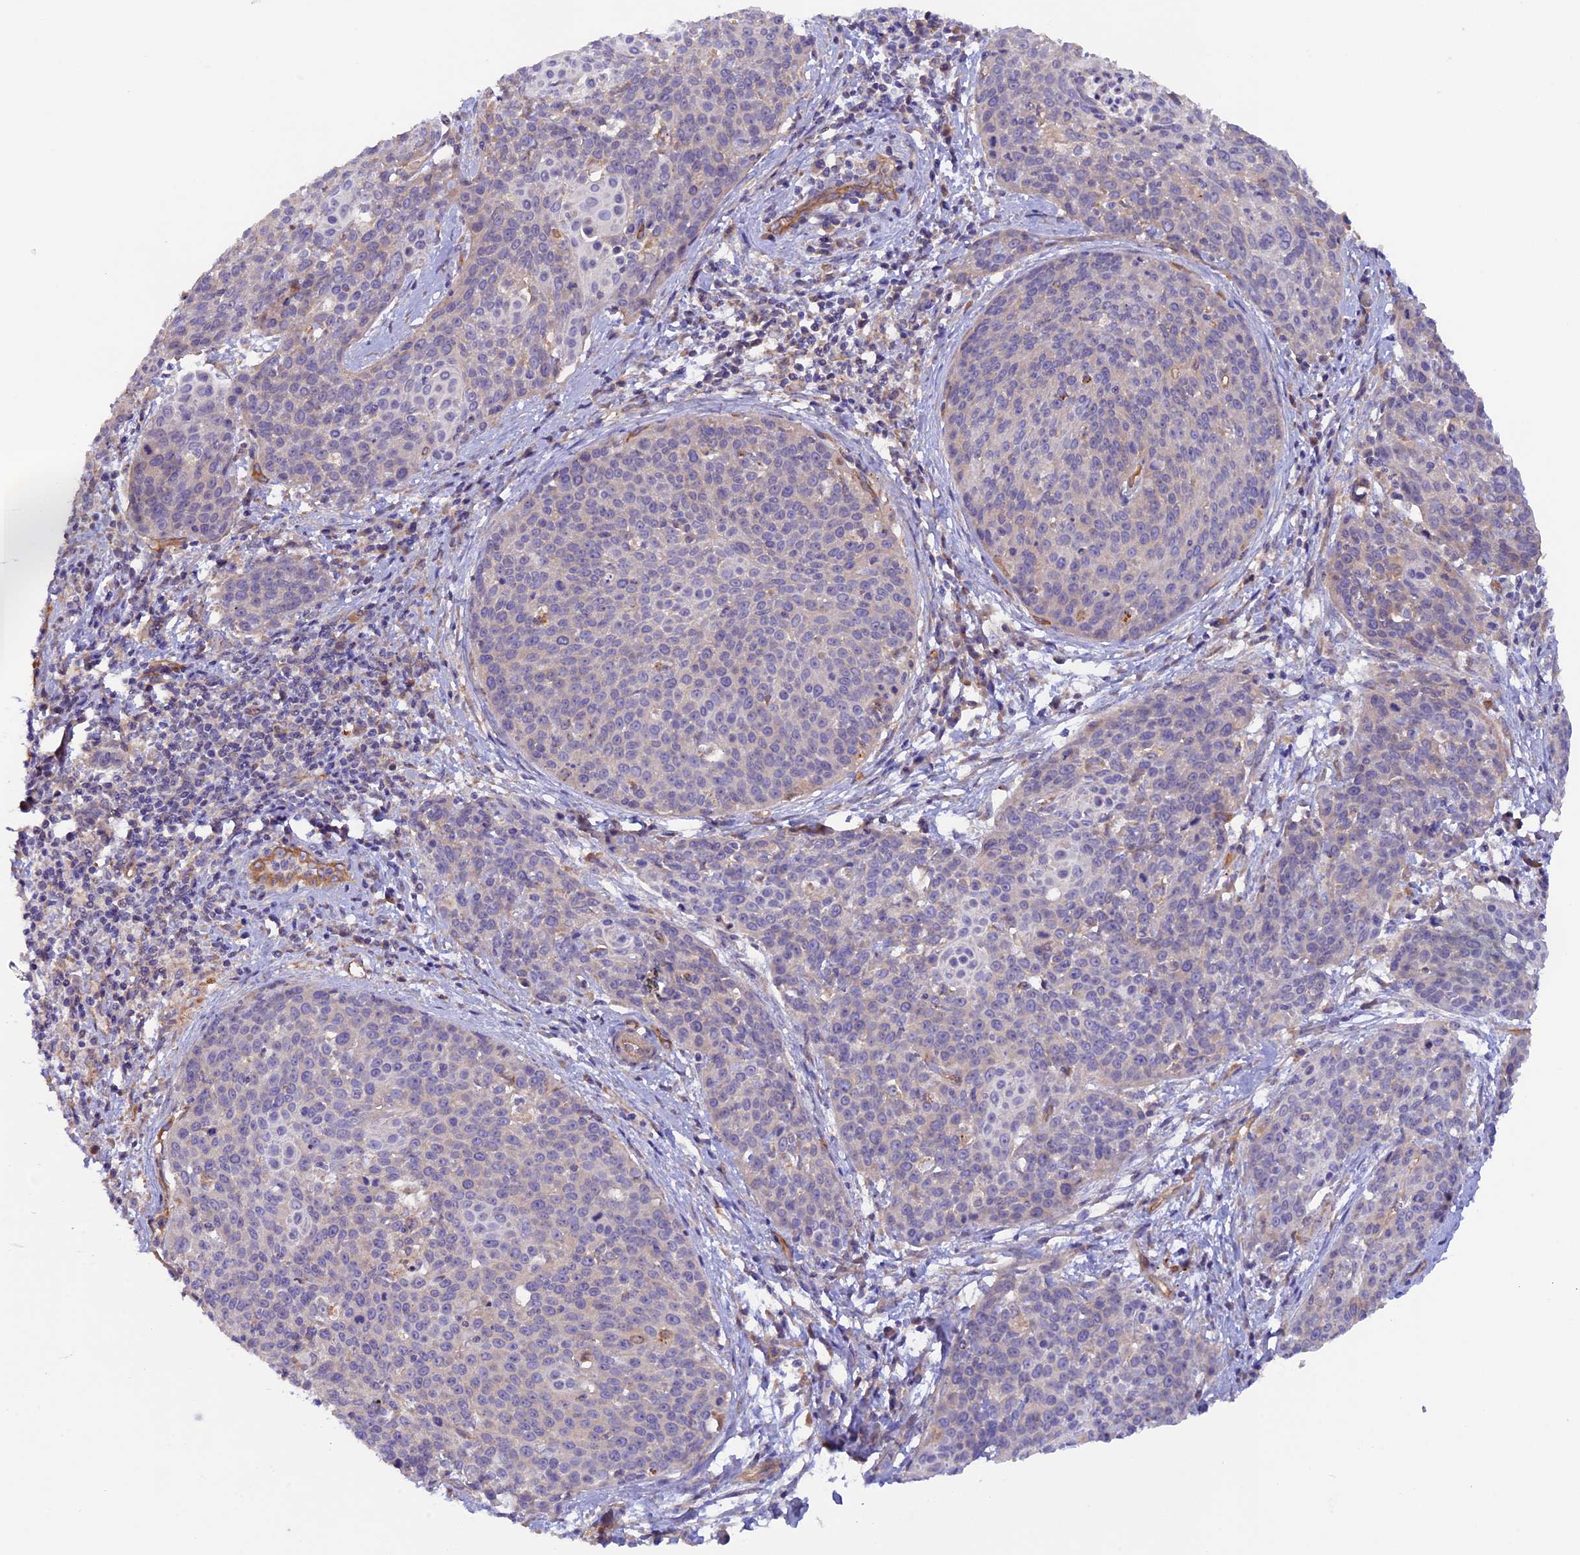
{"staining": {"intensity": "weak", "quantity": "<25%", "location": "cytoplasmic/membranous"}, "tissue": "cervical cancer", "cell_type": "Tumor cells", "image_type": "cancer", "snomed": [{"axis": "morphology", "description": "Squamous cell carcinoma, NOS"}, {"axis": "topography", "description": "Cervix"}], "caption": "Protein analysis of cervical cancer displays no significant positivity in tumor cells.", "gene": "DUS3L", "patient": {"sex": "female", "age": 38}}